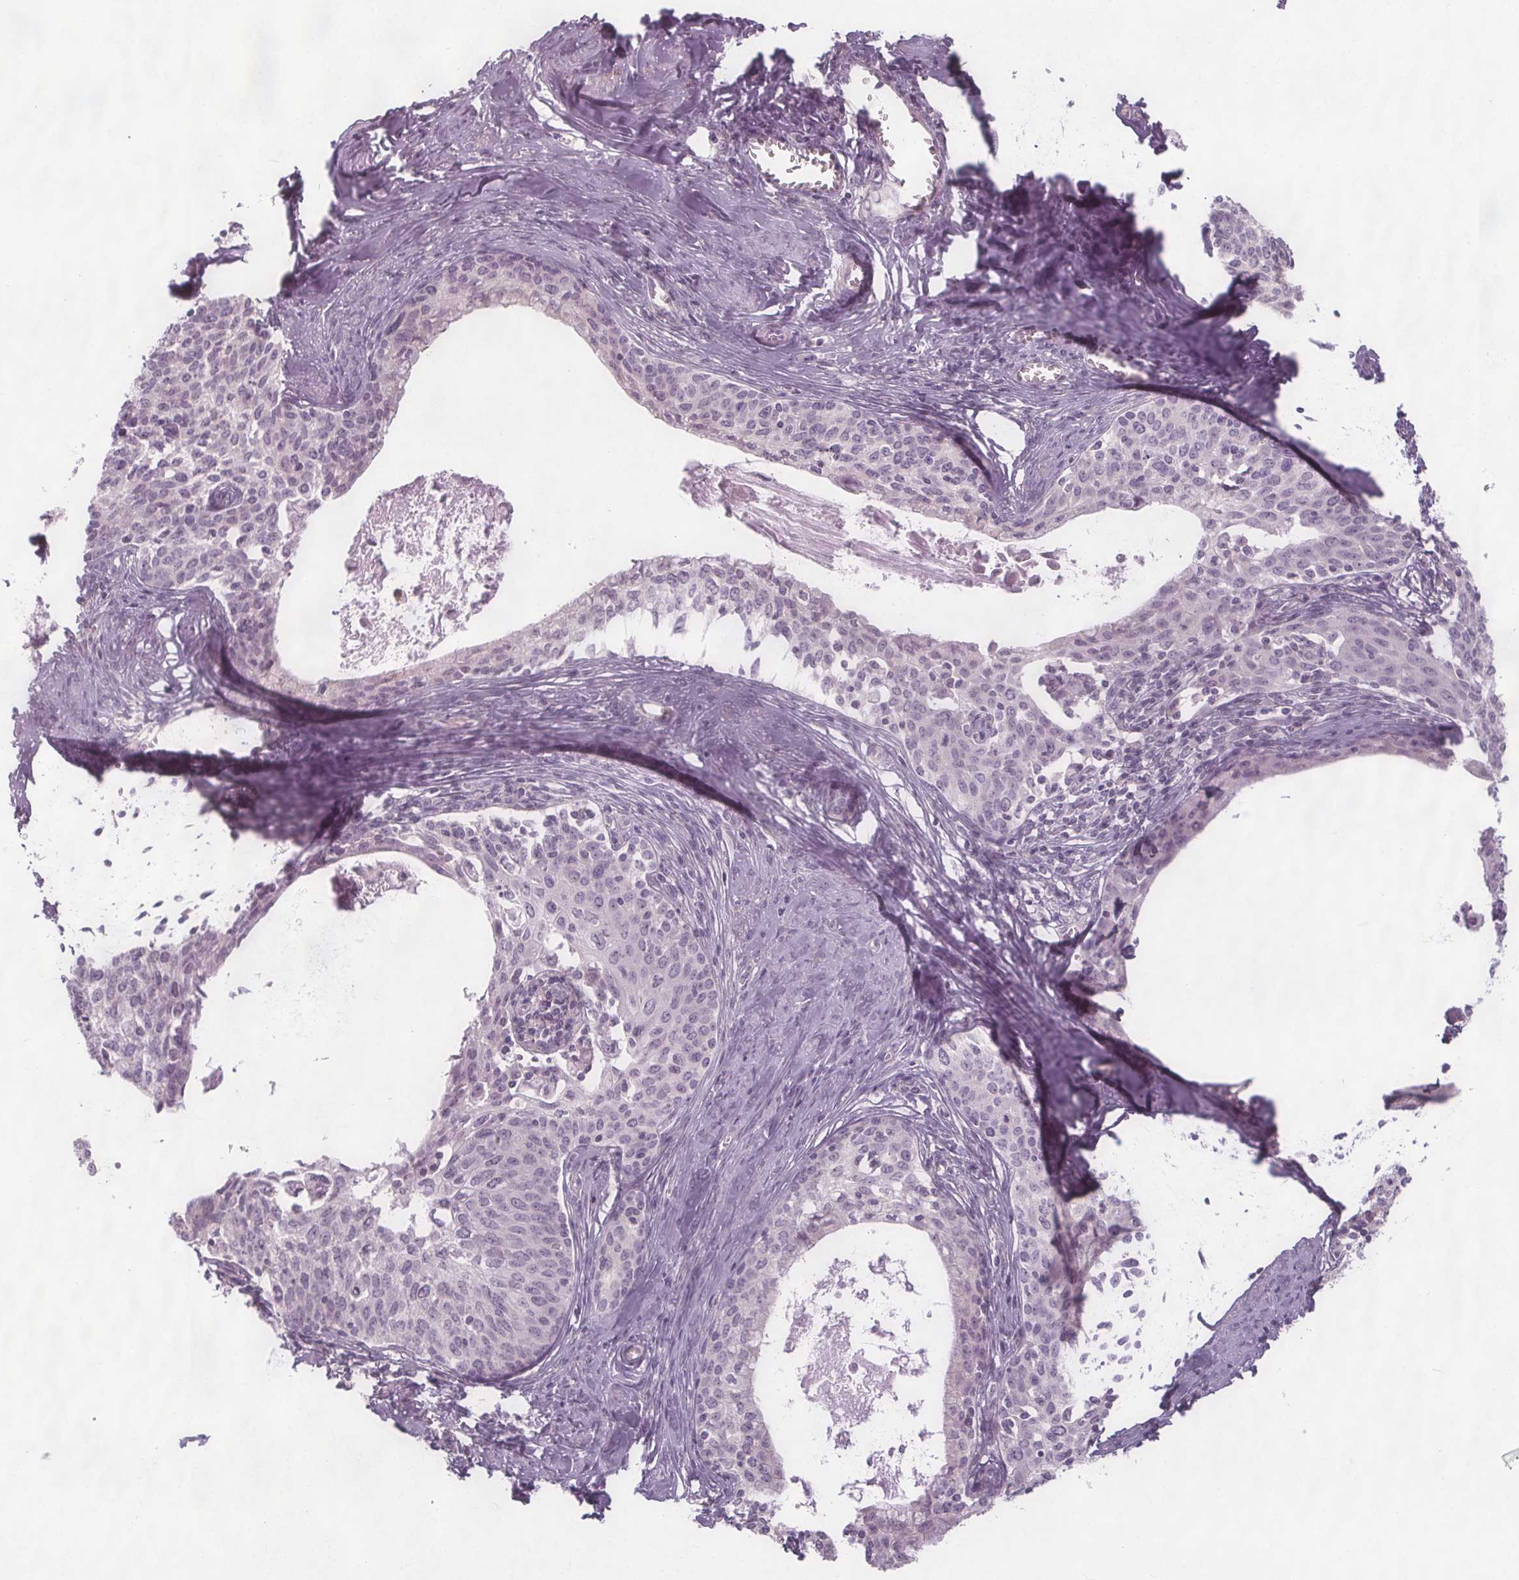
{"staining": {"intensity": "negative", "quantity": "none", "location": "none"}, "tissue": "cervical cancer", "cell_type": "Tumor cells", "image_type": "cancer", "snomed": [{"axis": "morphology", "description": "Squamous cell carcinoma, NOS"}, {"axis": "morphology", "description": "Adenocarcinoma, NOS"}, {"axis": "topography", "description": "Cervix"}], "caption": "Protein analysis of cervical cancer (adenocarcinoma) displays no significant positivity in tumor cells.", "gene": "NOLC1", "patient": {"sex": "female", "age": 52}}